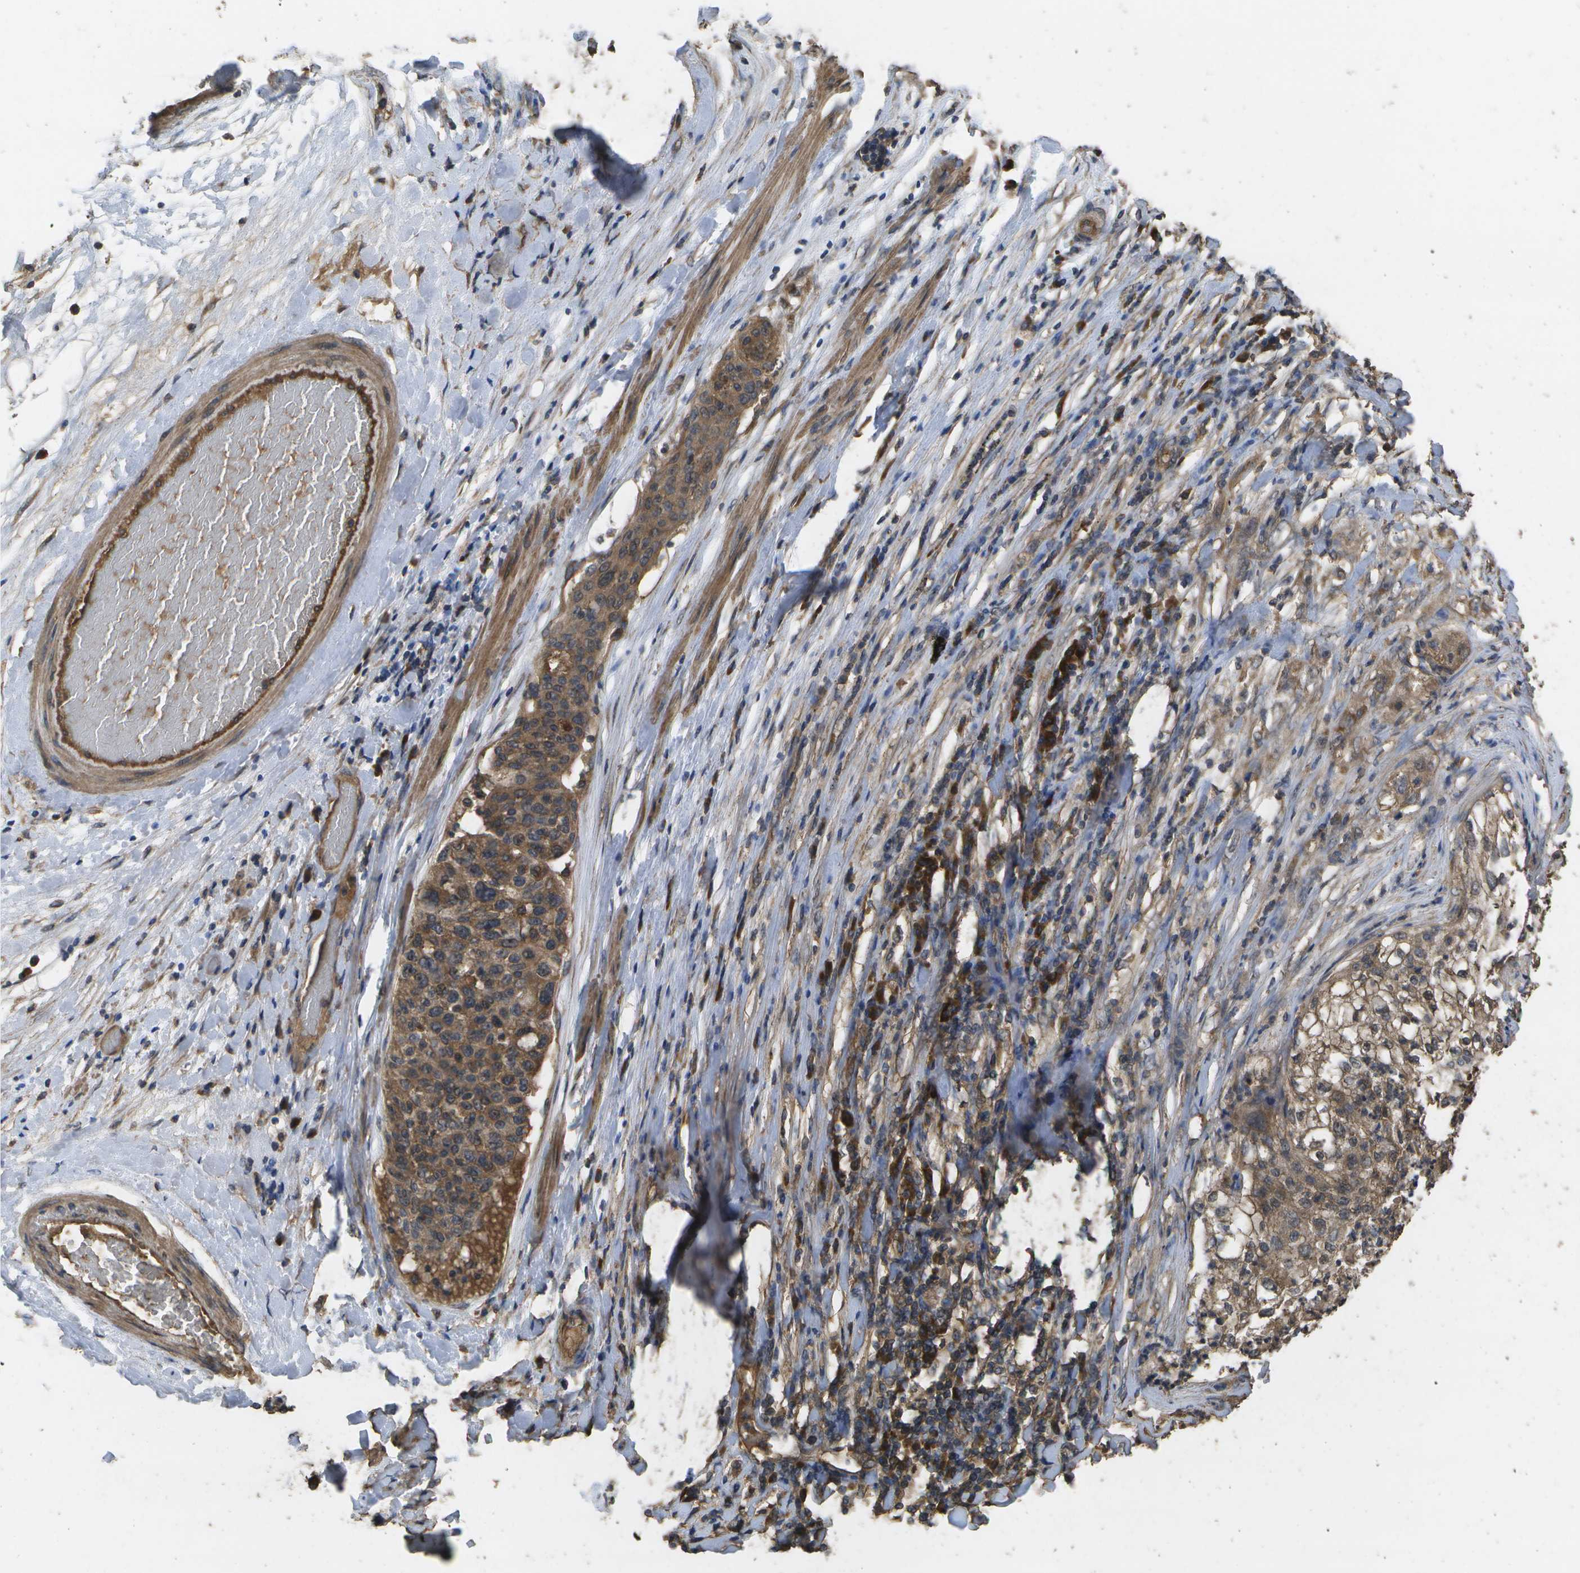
{"staining": {"intensity": "moderate", "quantity": ">75%", "location": "cytoplasmic/membranous"}, "tissue": "lung cancer", "cell_type": "Tumor cells", "image_type": "cancer", "snomed": [{"axis": "morphology", "description": "Inflammation, NOS"}, {"axis": "morphology", "description": "Squamous cell carcinoma, NOS"}, {"axis": "topography", "description": "Lymph node"}, {"axis": "topography", "description": "Soft tissue"}, {"axis": "topography", "description": "Lung"}], "caption": "Protein staining of lung cancer (squamous cell carcinoma) tissue reveals moderate cytoplasmic/membranous positivity in approximately >75% of tumor cells.", "gene": "SACS", "patient": {"sex": "male", "age": 66}}